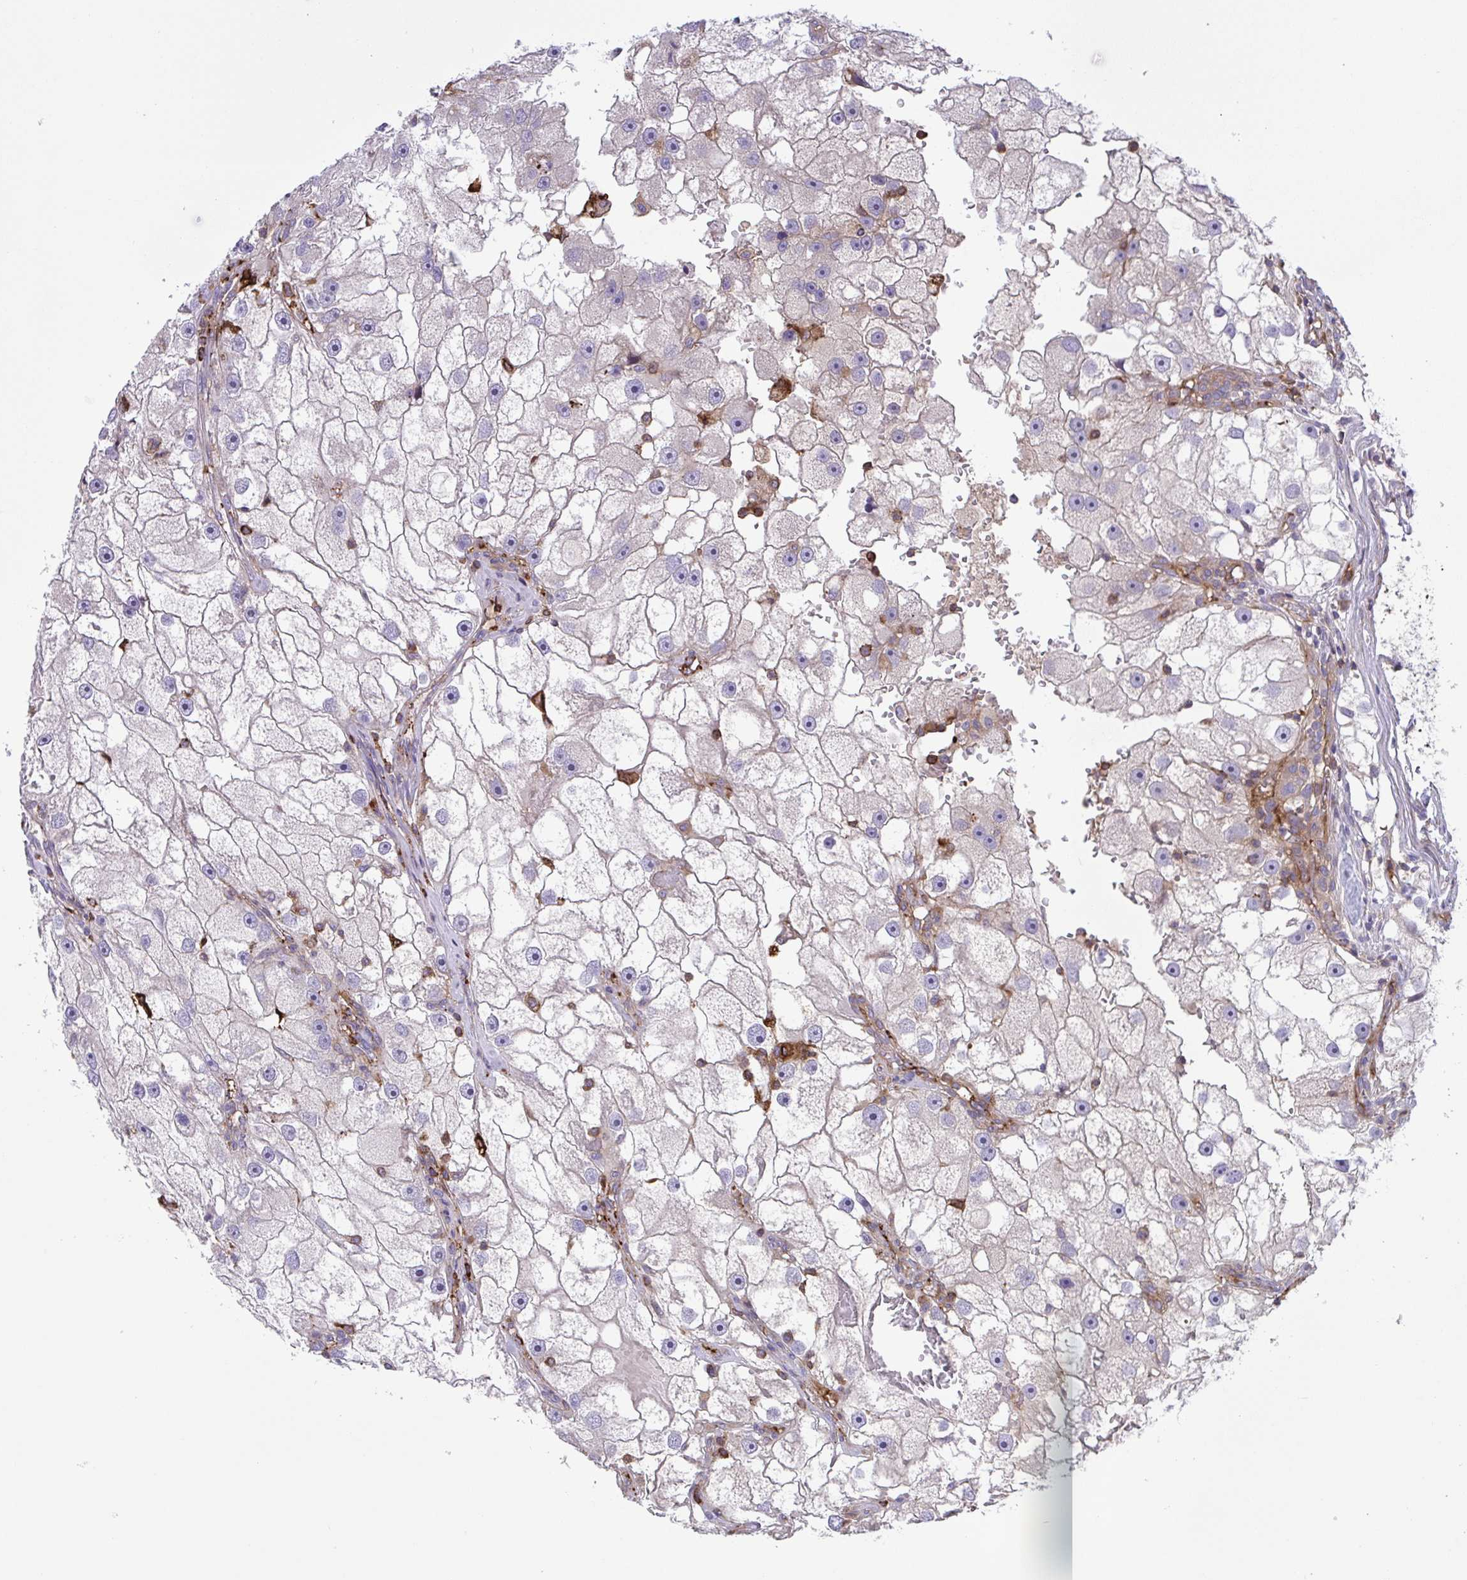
{"staining": {"intensity": "strong", "quantity": "<25%", "location": "cytoplasmic/membranous"}, "tissue": "renal cancer", "cell_type": "Tumor cells", "image_type": "cancer", "snomed": [{"axis": "morphology", "description": "Adenocarcinoma, NOS"}, {"axis": "topography", "description": "Kidney"}], "caption": "The histopathology image shows staining of adenocarcinoma (renal), revealing strong cytoplasmic/membranous protein positivity (brown color) within tumor cells.", "gene": "PPIH", "patient": {"sex": "male", "age": 63}}